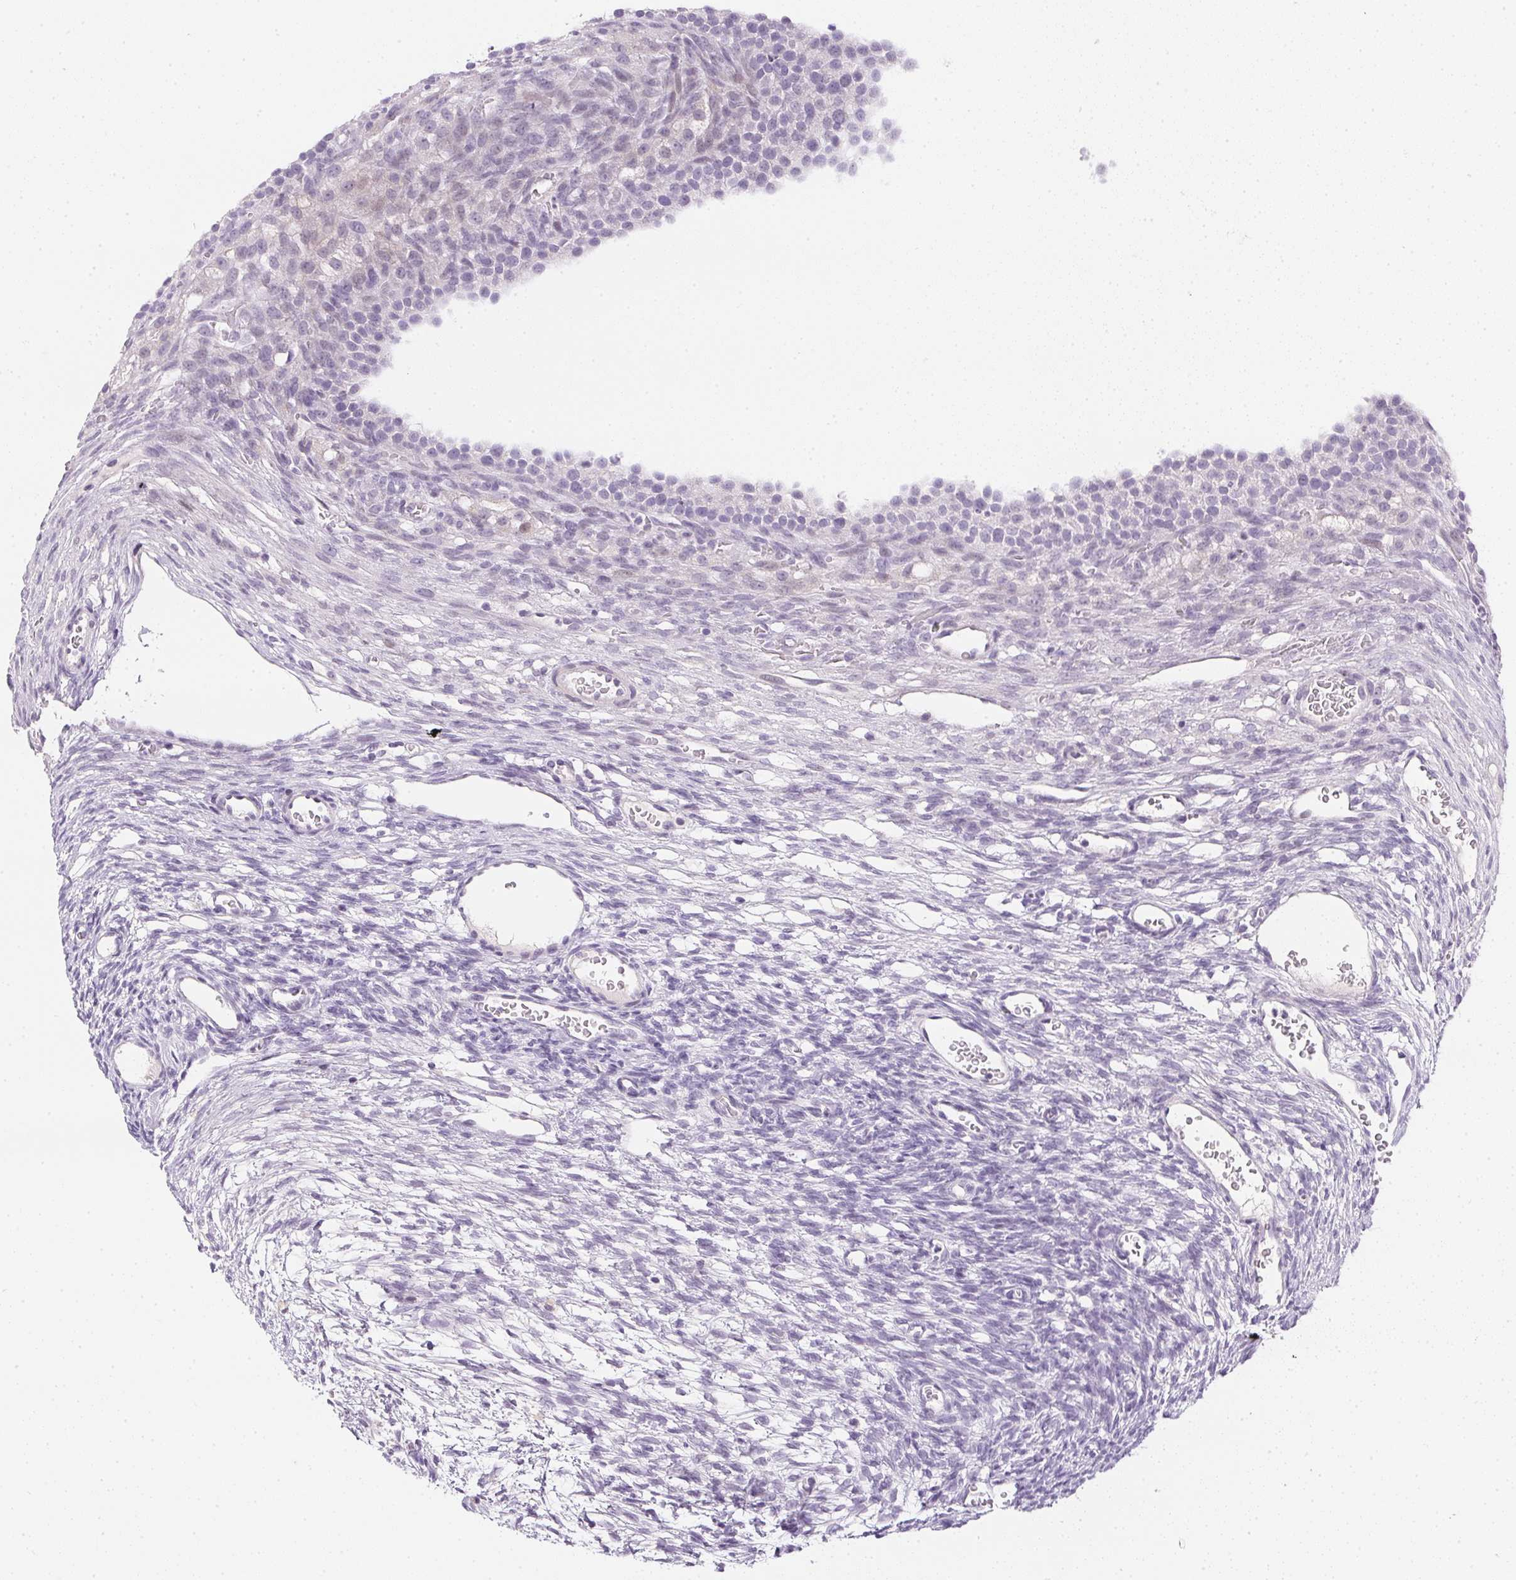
{"staining": {"intensity": "negative", "quantity": "none", "location": "none"}, "tissue": "ovary", "cell_type": "Ovarian stroma cells", "image_type": "normal", "snomed": [{"axis": "morphology", "description": "Normal tissue, NOS"}, {"axis": "topography", "description": "Ovary"}], "caption": "This is a photomicrograph of immunohistochemistry (IHC) staining of benign ovary, which shows no staining in ovarian stroma cells. (Brightfield microscopy of DAB immunohistochemistry at high magnification).", "gene": "GSDMC", "patient": {"sex": "female", "age": 34}}